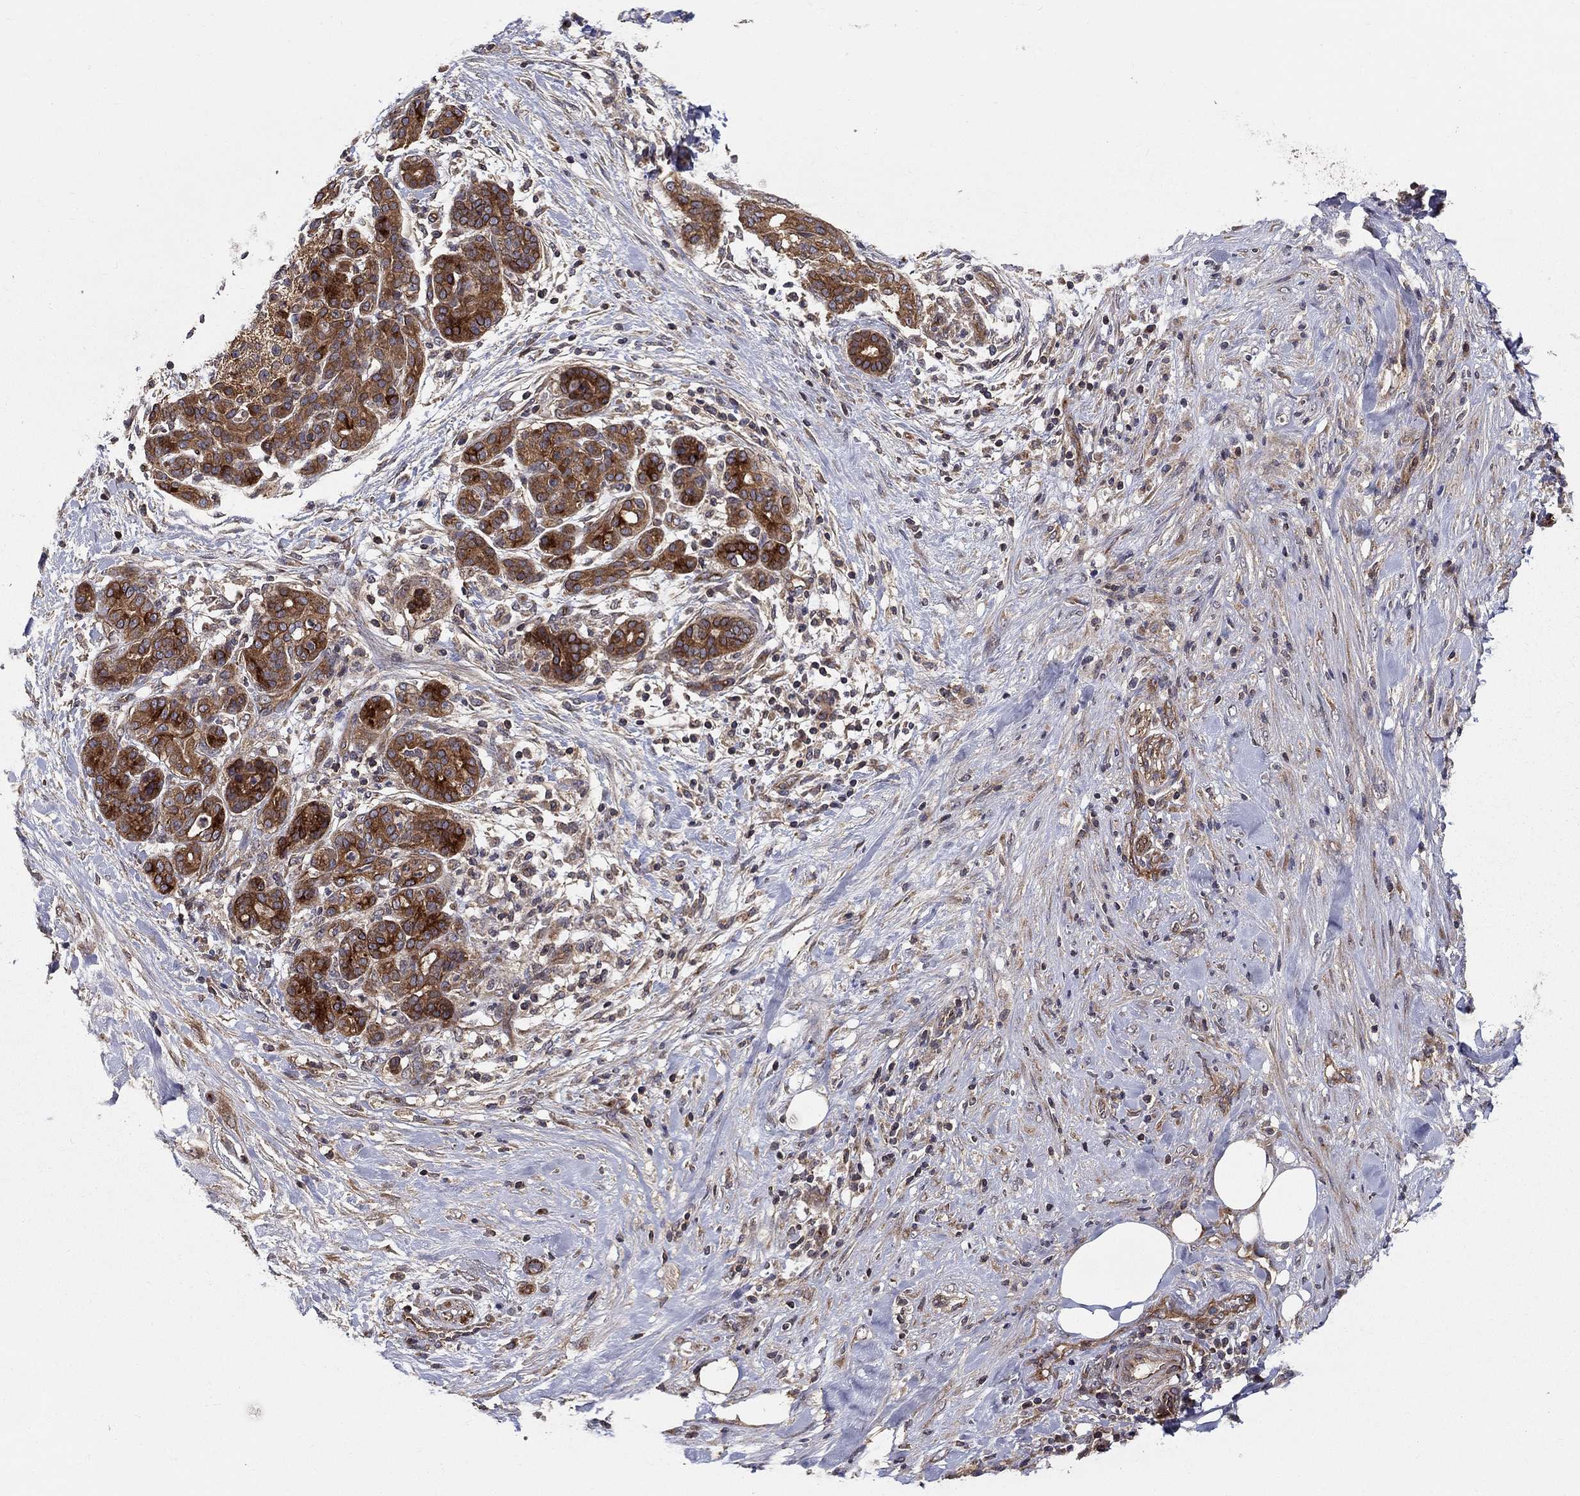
{"staining": {"intensity": "strong", "quantity": "25%-75%", "location": "cytoplasmic/membranous"}, "tissue": "pancreatic cancer", "cell_type": "Tumor cells", "image_type": "cancer", "snomed": [{"axis": "morphology", "description": "Adenocarcinoma, NOS"}, {"axis": "topography", "description": "Pancreas"}], "caption": "Adenocarcinoma (pancreatic) stained with a protein marker exhibits strong staining in tumor cells.", "gene": "BMERB1", "patient": {"sex": "male", "age": 44}}